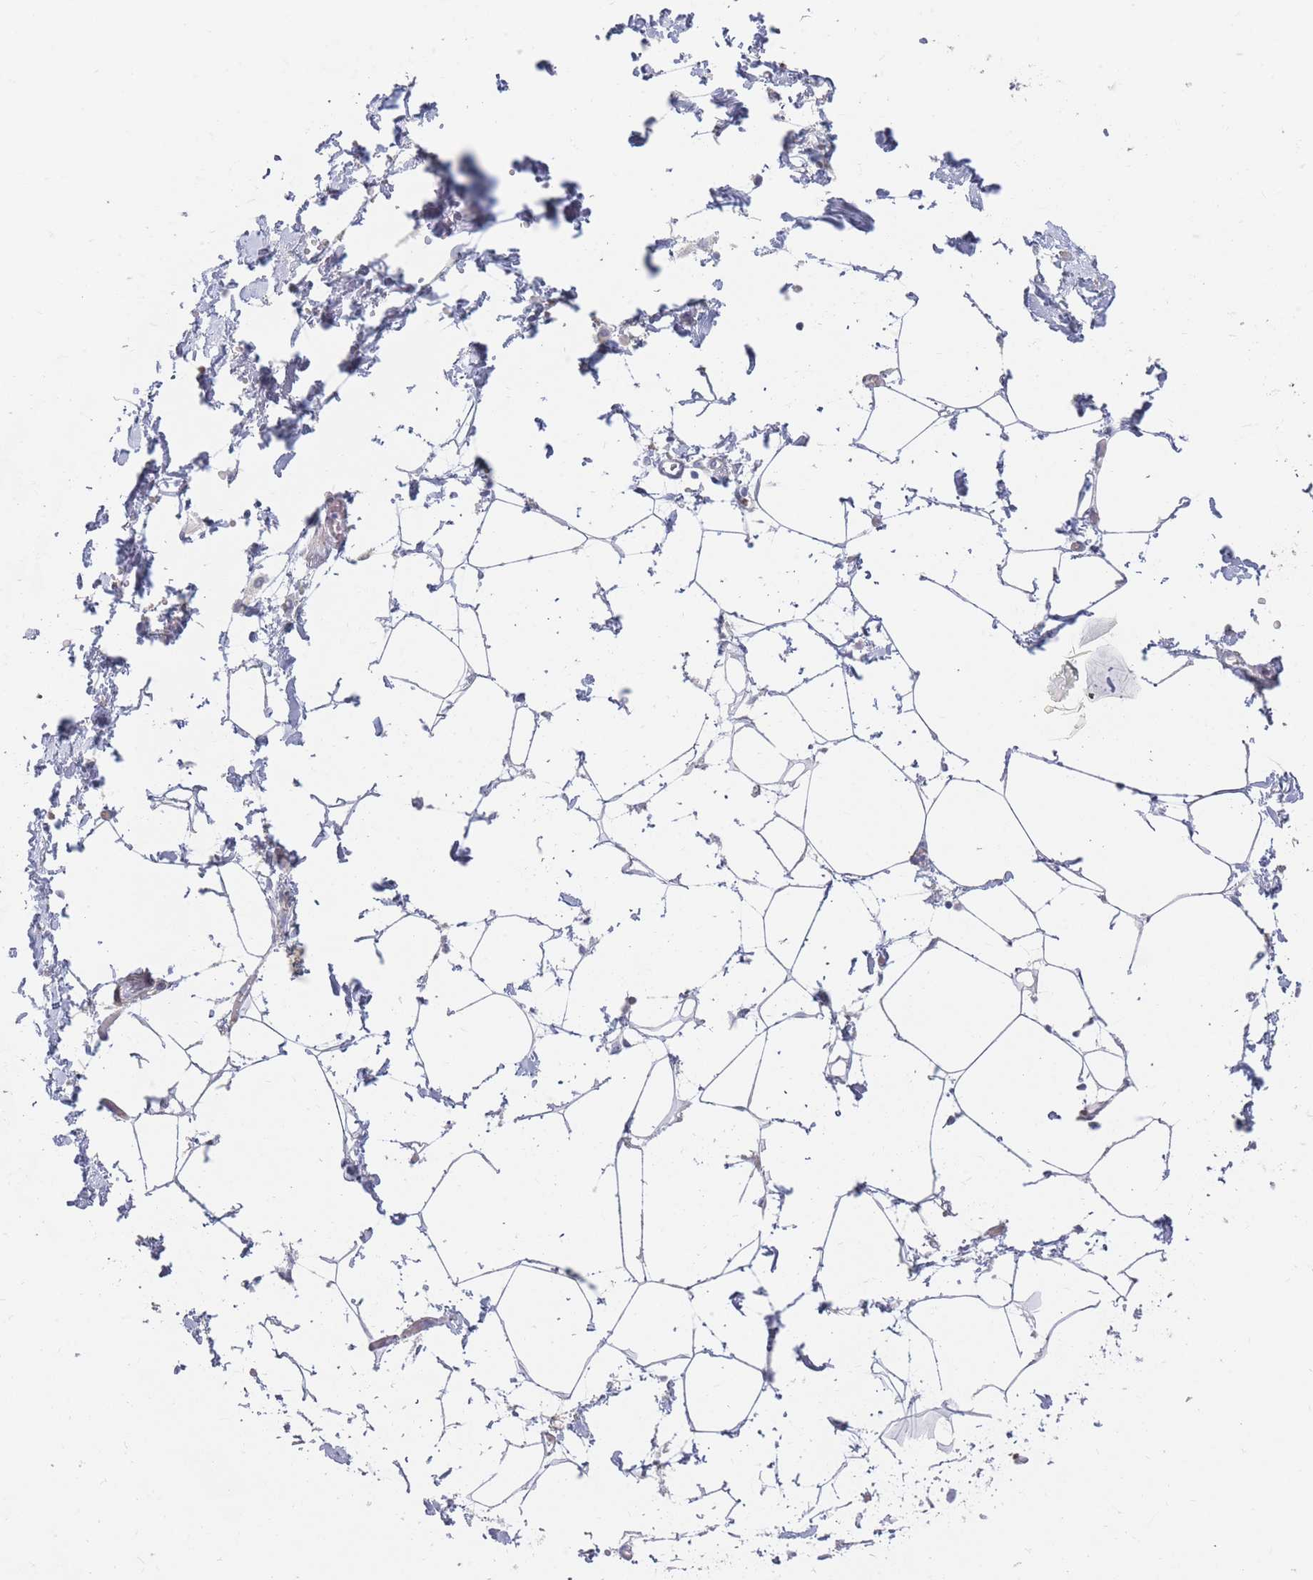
{"staining": {"intensity": "negative", "quantity": "none", "location": "none"}, "tissue": "adipose tissue", "cell_type": "Adipocytes", "image_type": "normal", "snomed": [{"axis": "morphology", "description": "Normal tissue, NOS"}, {"axis": "topography", "description": "Prostate"}, {"axis": "topography", "description": "Peripheral nerve tissue"}], "caption": "Adipocytes show no significant protein positivity in unremarkable adipose tissue.", "gene": "PRG4", "patient": {"sex": "male", "age": 55}}